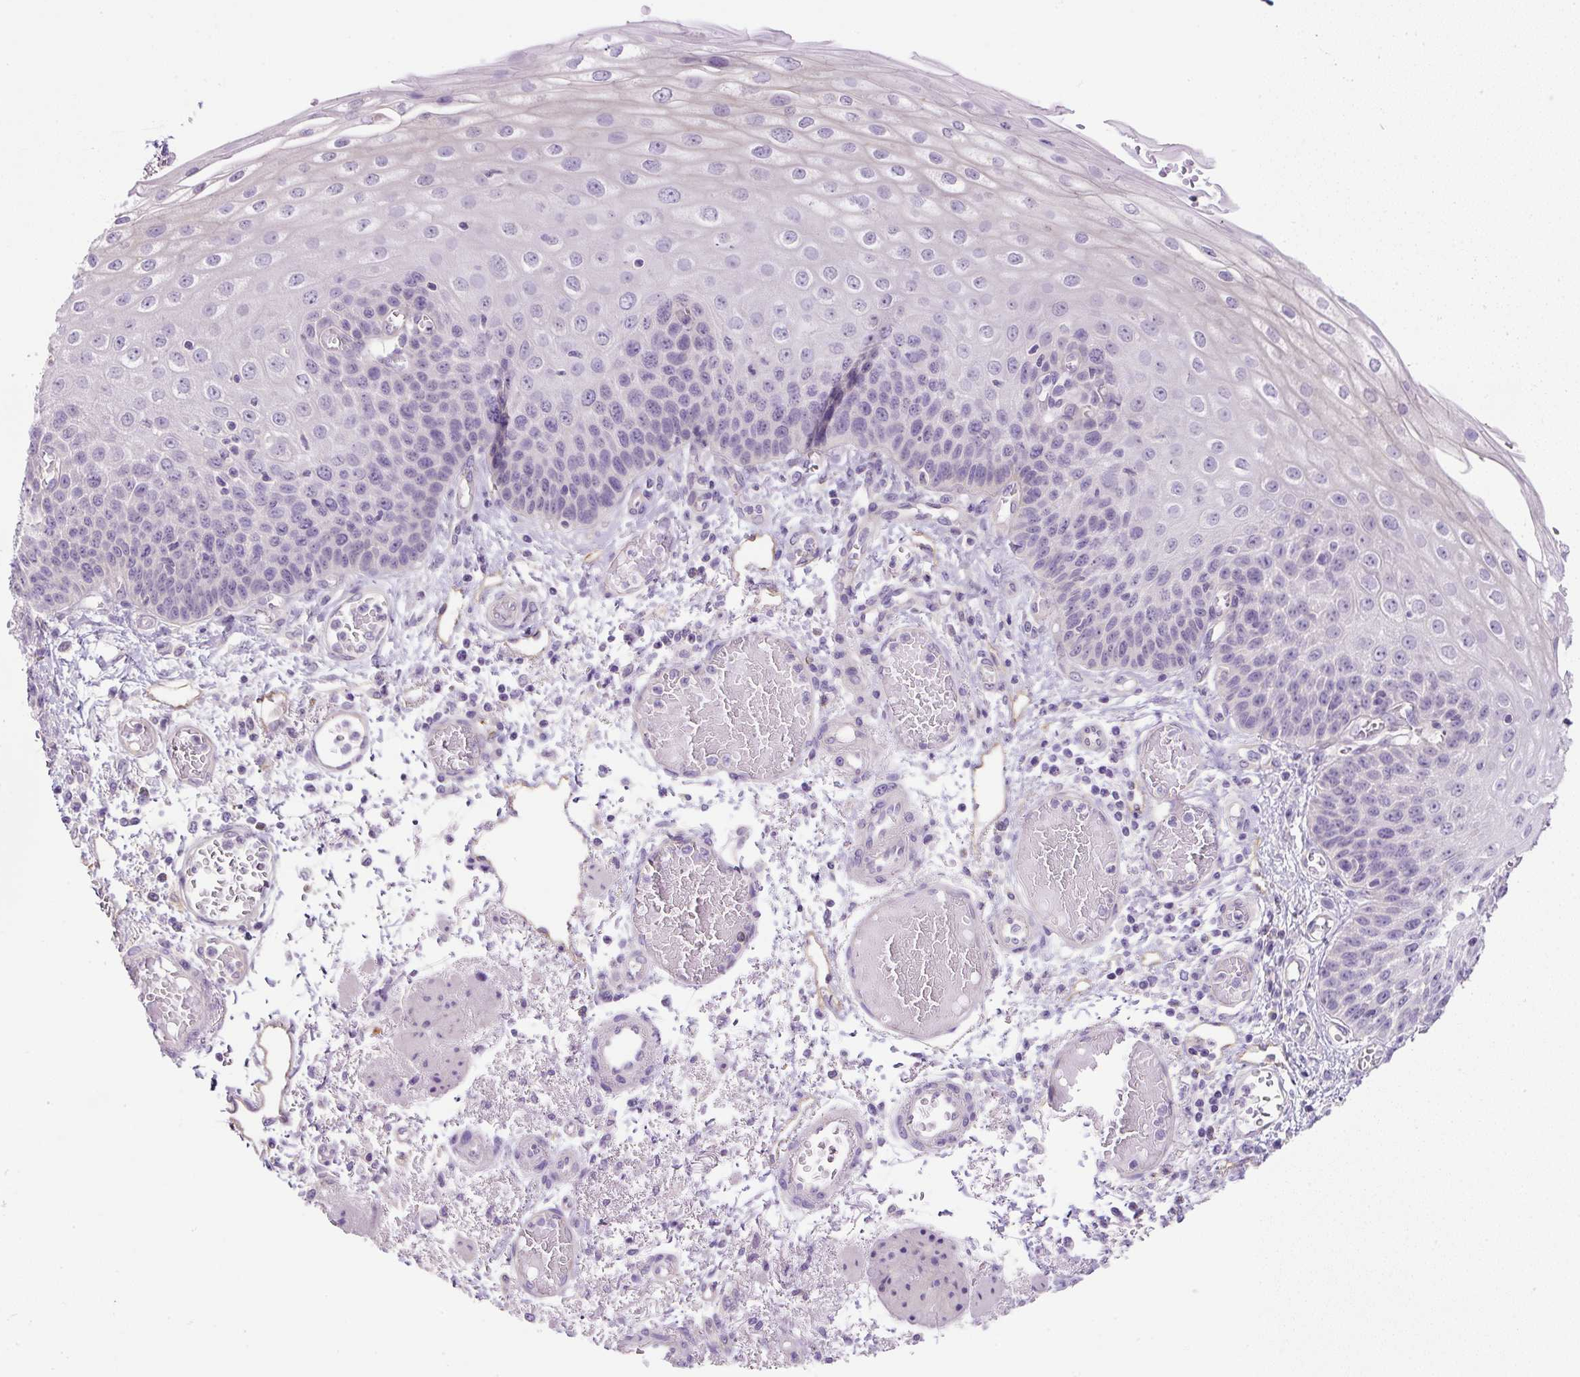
{"staining": {"intensity": "negative", "quantity": "none", "location": "none"}, "tissue": "esophagus", "cell_type": "Squamous epithelial cells", "image_type": "normal", "snomed": [{"axis": "morphology", "description": "Normal tissue, NOS"}, {"axis": "morphology", "description": "Adenocarcinoma, NOS"}, {"axis": "topography", "description": "Esophagus"}], "caption": "Squamous epithelial cells show no significant protein staining in benign esophagus.", "gene": "UBL3", "patient": {"sex": "male", "age": 81}}